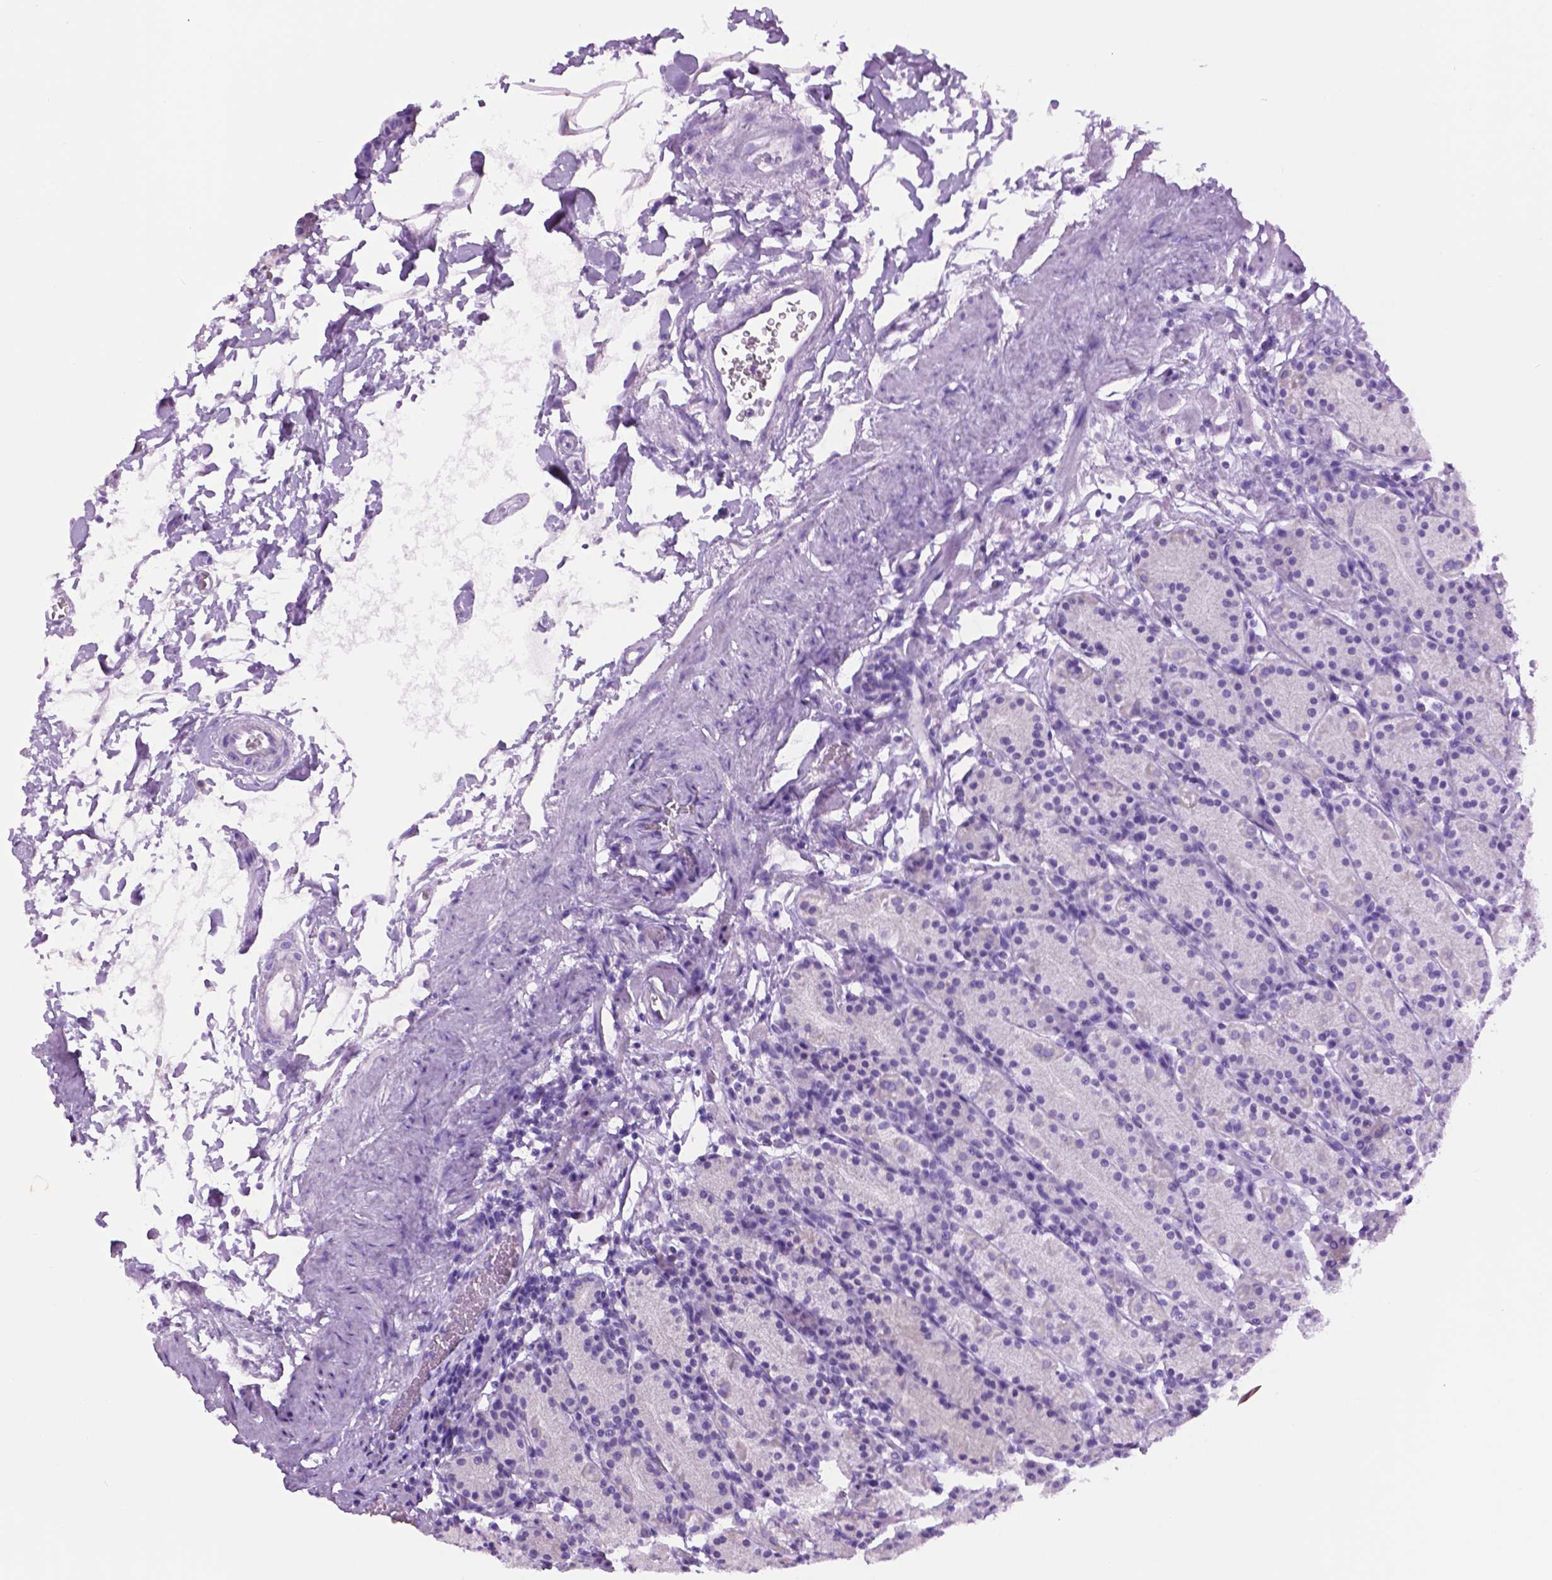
{"staining": {"intensity": "negative", "quantity": "none", "location": "none"}, "tissue": "stomach", "cell_type": "Glandular cells", "image_type": "normal", "snomed": [{"axis": "morphology", "description": "Normal tissue, NOS"}, {"axis": "topography", "description": "Stomach, upper"}, {"axis": "topography", "description": "Stomach"}], "caption": "High power microscopy histopathology image of an IHC photomicrograph of benign stomach, revealing no significant expression in glandular cells.", "gene": "LELP1", "patient": {"sex": "male", "age": 62}}